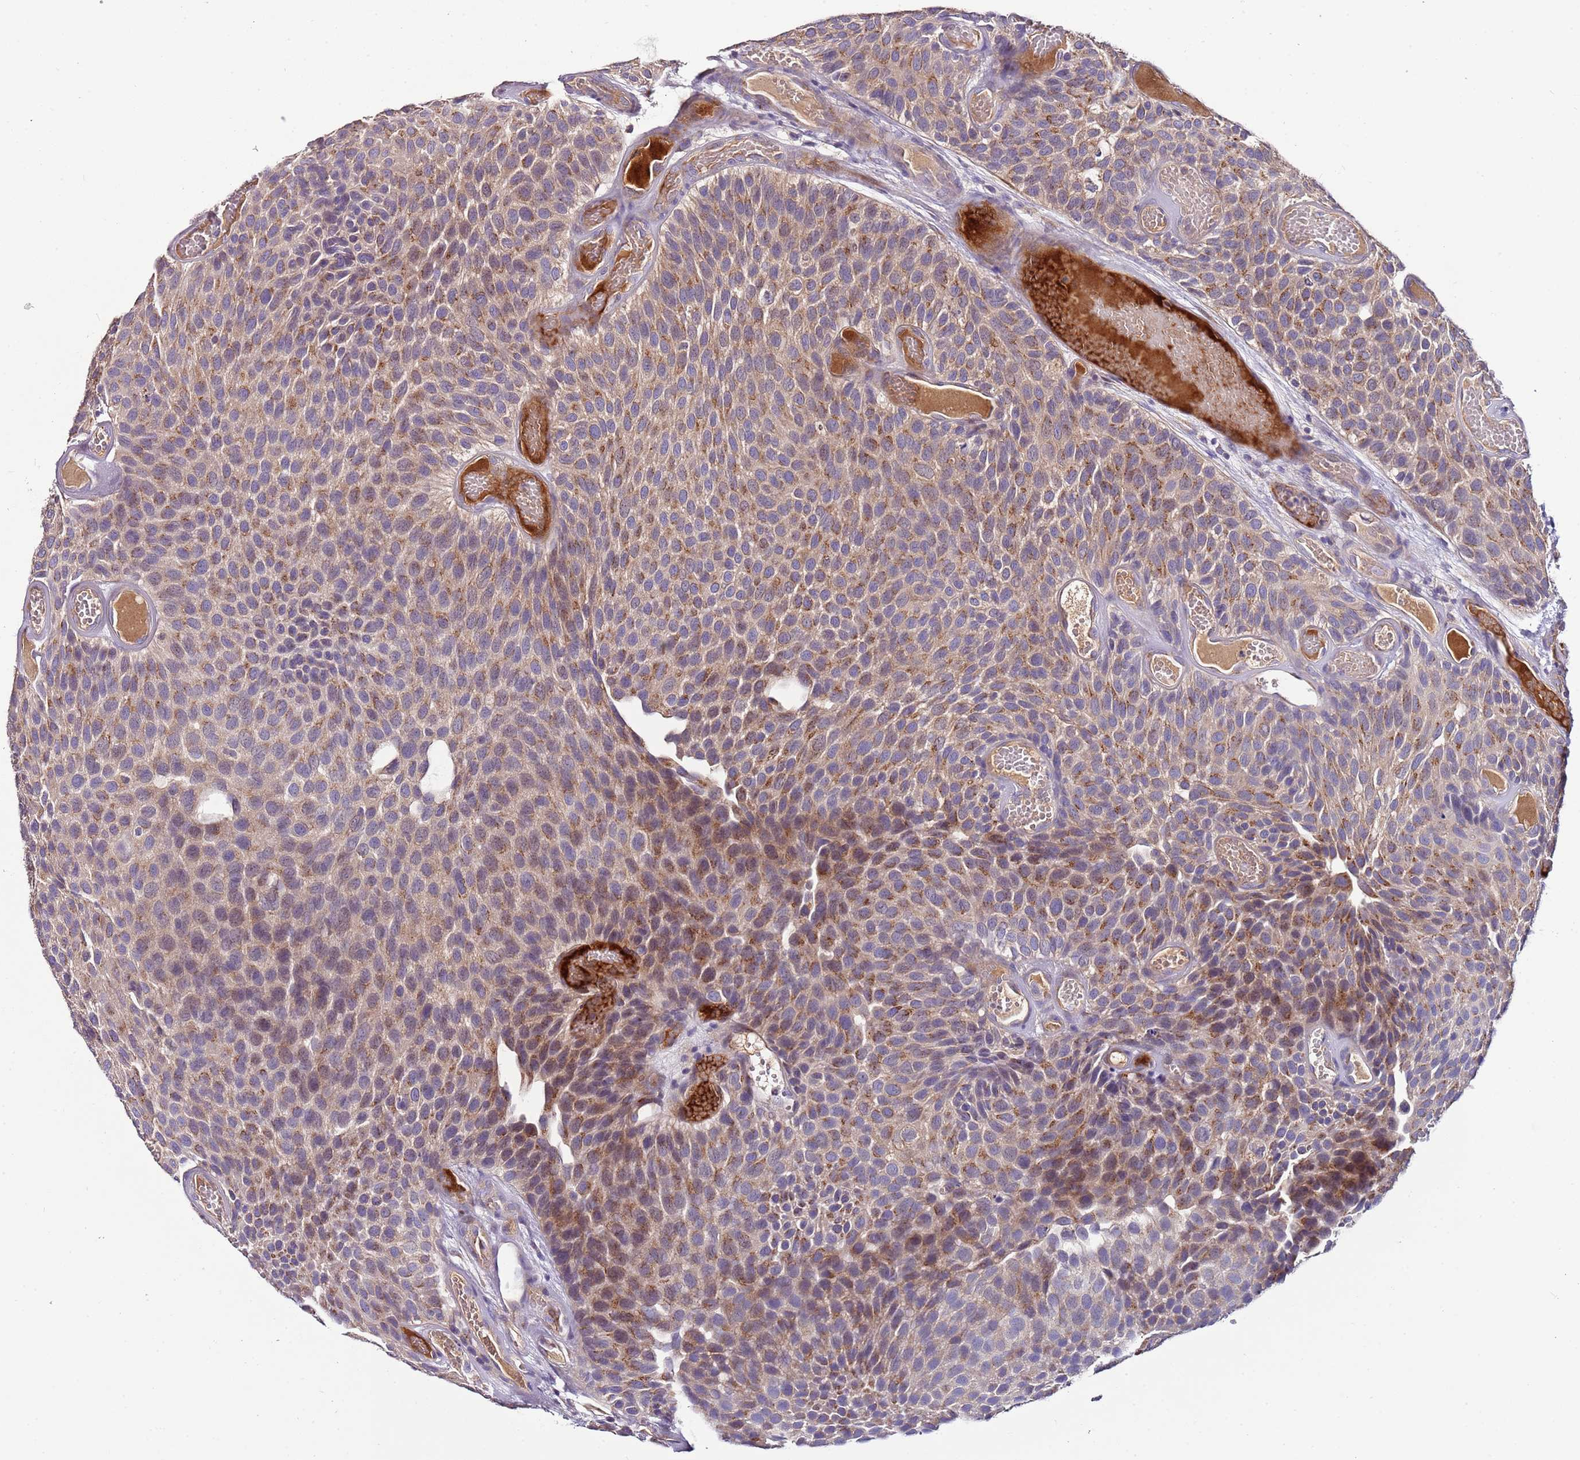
{"staining": {"intensity": "moderate", "quantity": "25%-75%", "location": "cytoplasmic/membranous"}, "tissue": "urothelial cancer", "cell_type": "Tumor cells", "image_type": "cancer", "snomed": [{"axis": "morphology", "description": "Urothelial carcinoma, Low grade"}, {"axis": "topography", "description": "Urinary bladder"}], "caption": "Immunohistochemistry (IHC) micrograph of neoplastic tissue: urothelial cancer stained using immunohistochemistry (IHC) shows medium levels of moderate protein expression localized specifically in the cytoplasmic/membranous of tumor cells, appearing as a cytoplasmic/membranous brown color.", "gene": "FAM20A", "patient": {"sex": "male", "age": 89}}